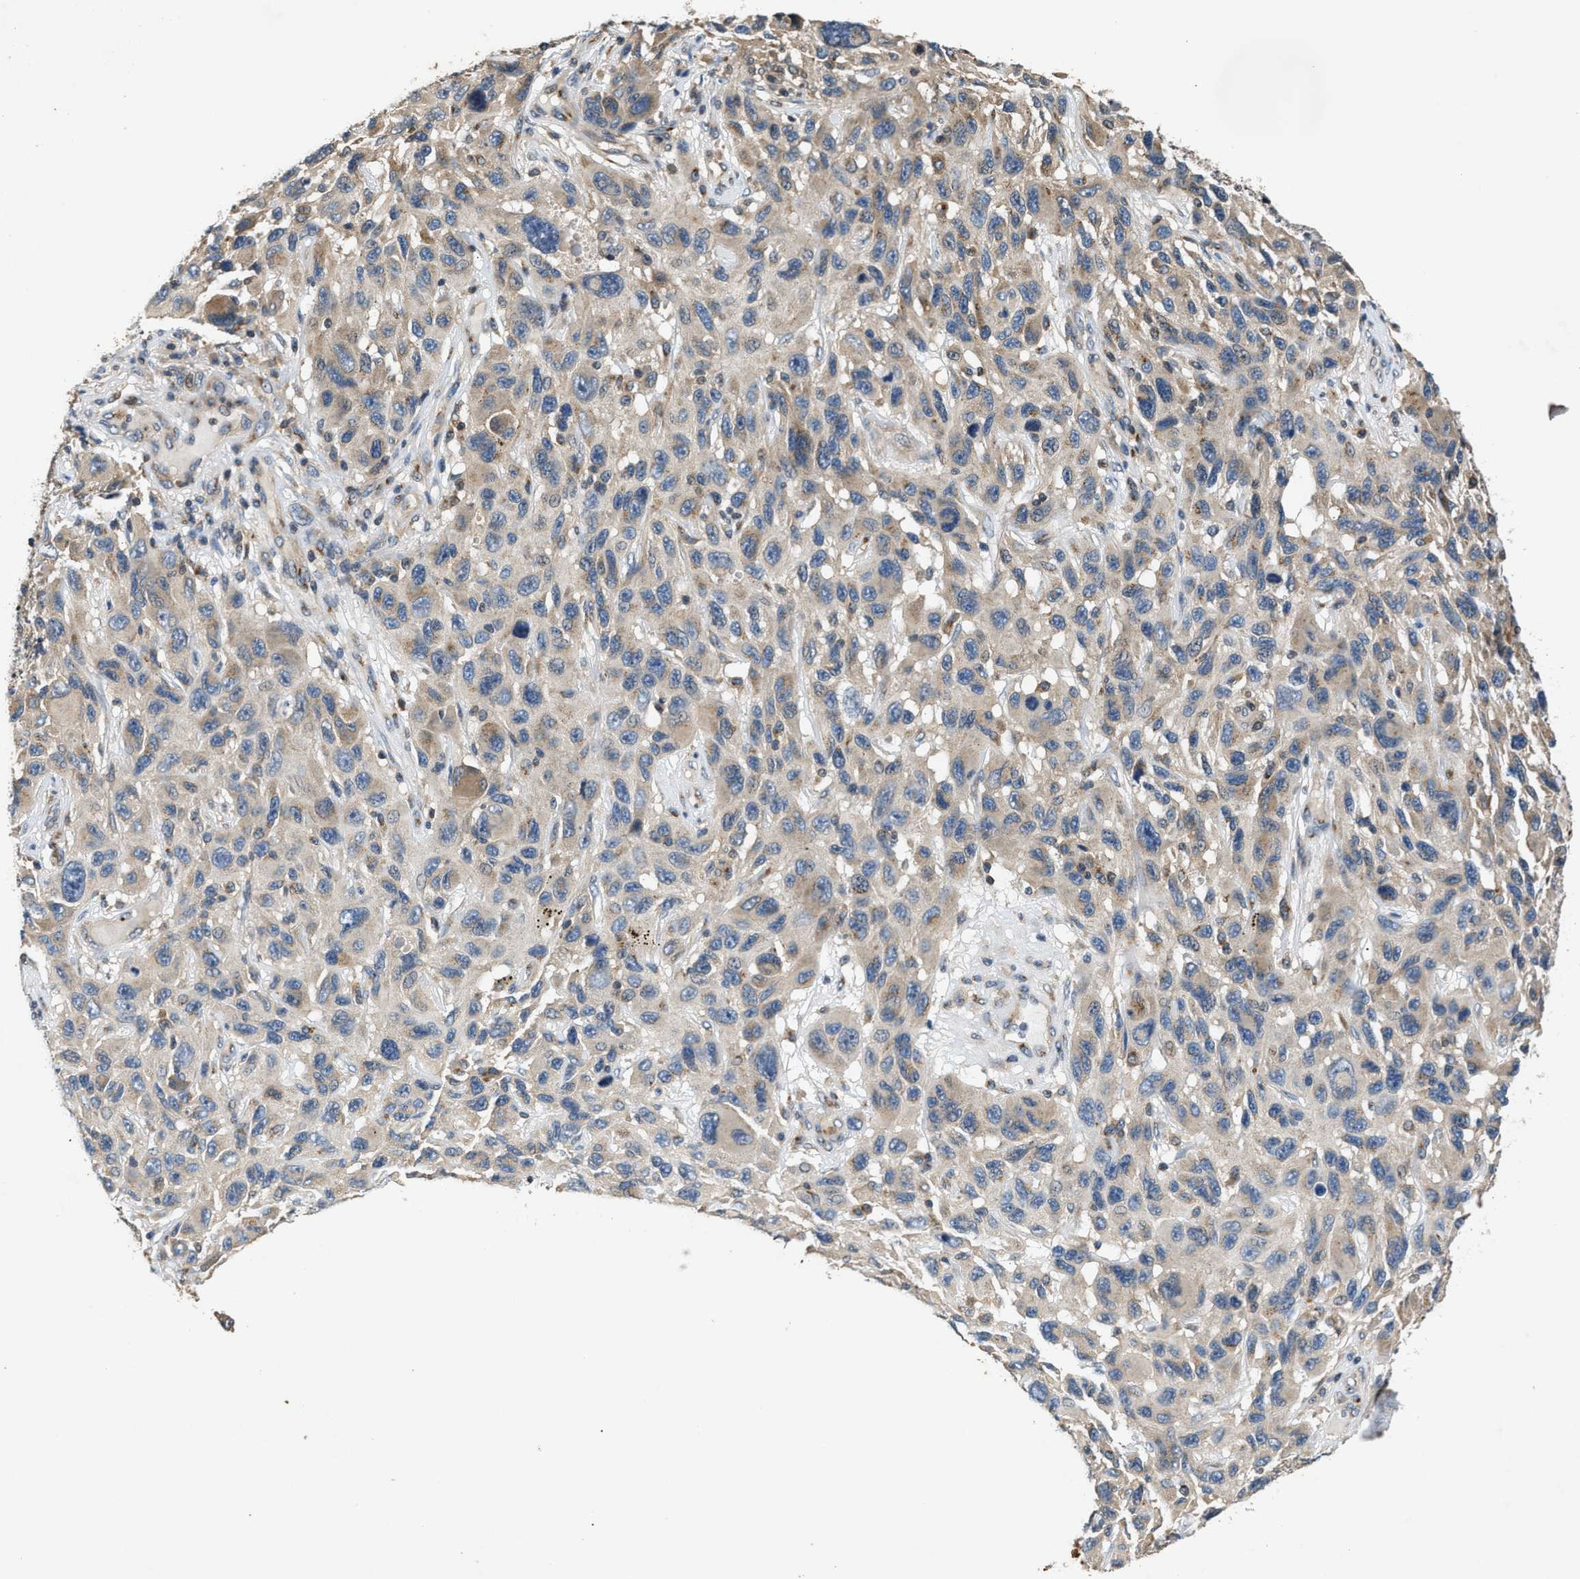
{"staining": {"intensity": "weak", "quantity": "25%-75%", "location": "cytoplasmic/membranous"}, "tissue": "melanoma", "cell_type": "Tumor cells", "image_type": "cancer", "snomed": [{"axis": "morphology", "description": "Malignant melanoma, NOS"}, {"axis": "topography", "description": "Skin"}], "caption": "Protein analysis of melanoma tissue shows weak cytoplasmic/membranous staining in approximately 25%-75% of tumor cells.", "gene": "CHUK", "patient": {"sex": "male", "age": 53}}